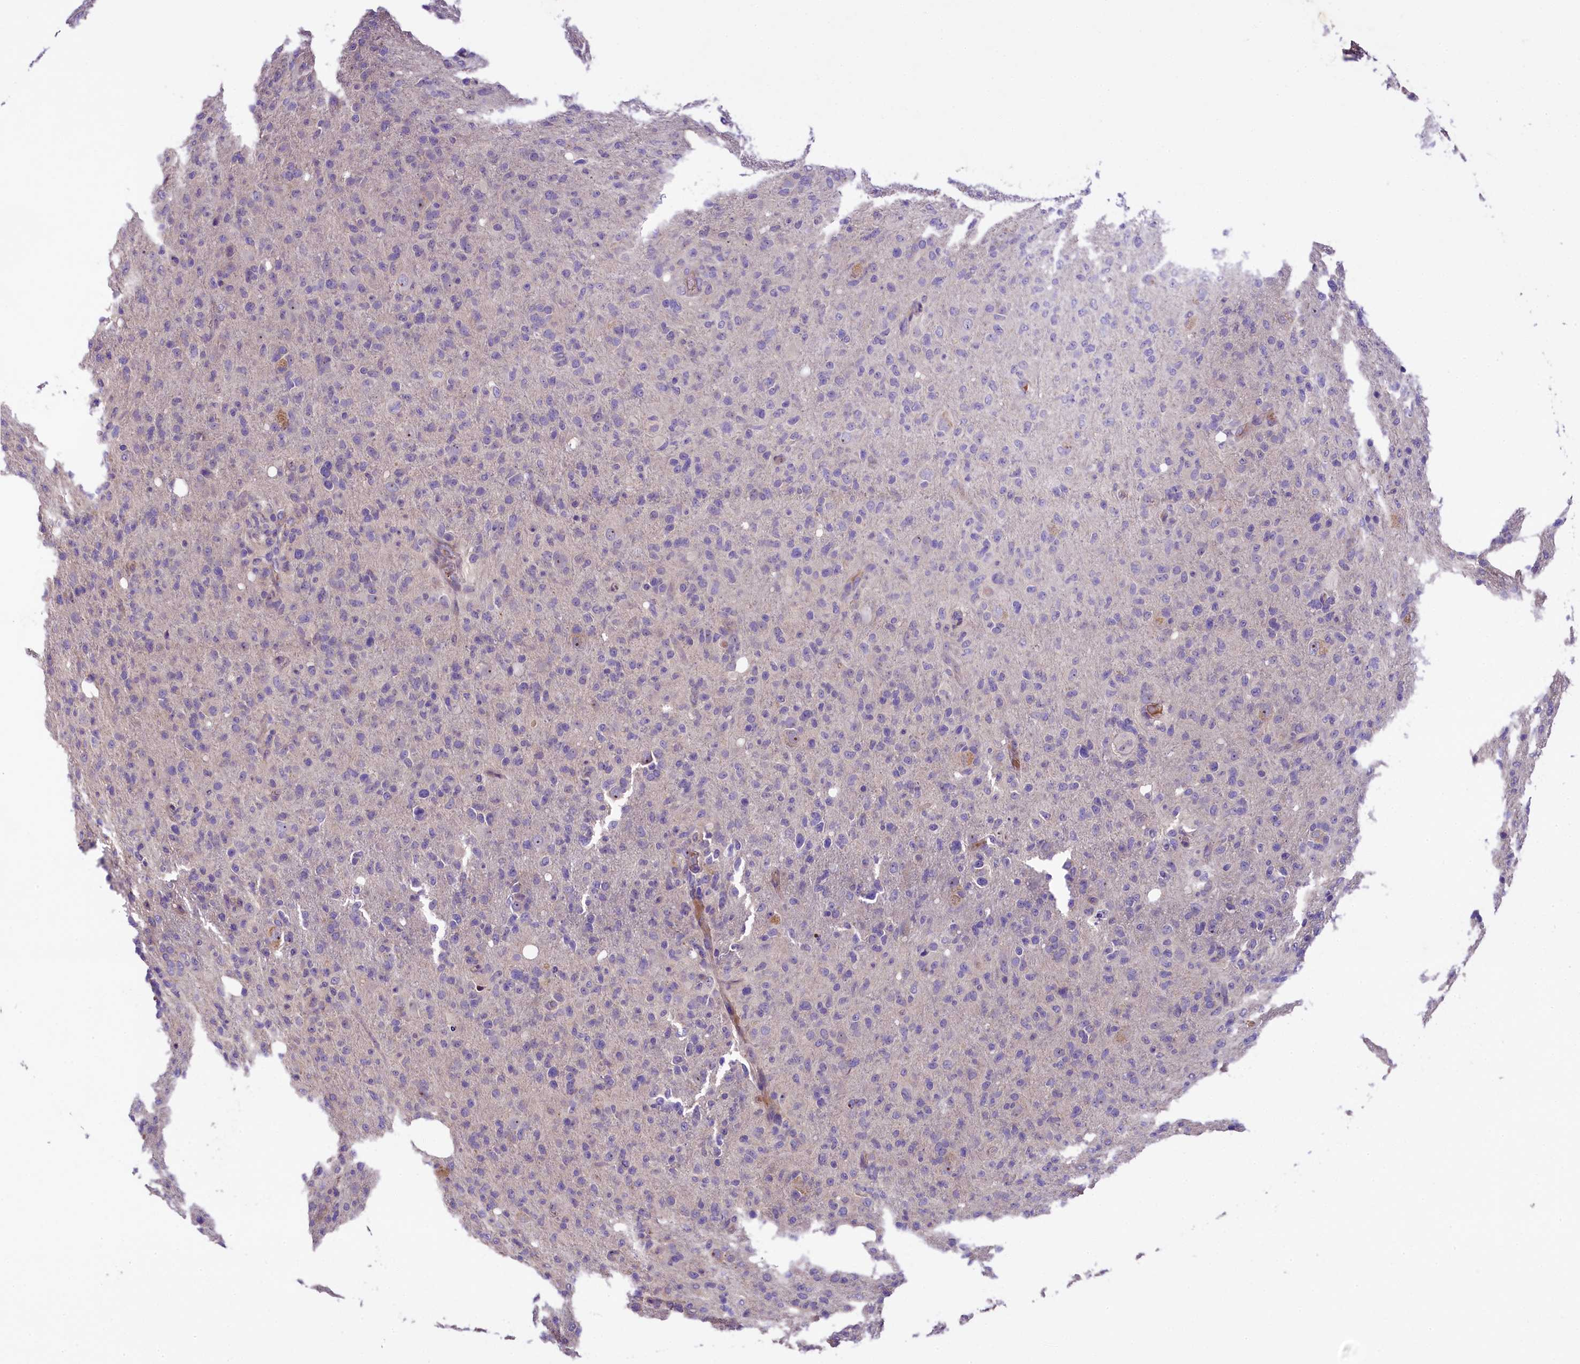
{"staining": {"intensity": "negative", "quantity": "none", "location": "none"}, "tissue": "glioma", "cell_type": "Tumor cells", "image_type": "cancer", "snomed": [{"axis": "morphology", "description": "Glioma, malignant, High grade"}, {"axis": "topography", "description": "Brain"}], "caption": "The photomicrograph reveals no staining of tumor cells in malignant high-grade glioma.", "gene": "UBXN6", "patient": {"sex": "female", "age": 57}}